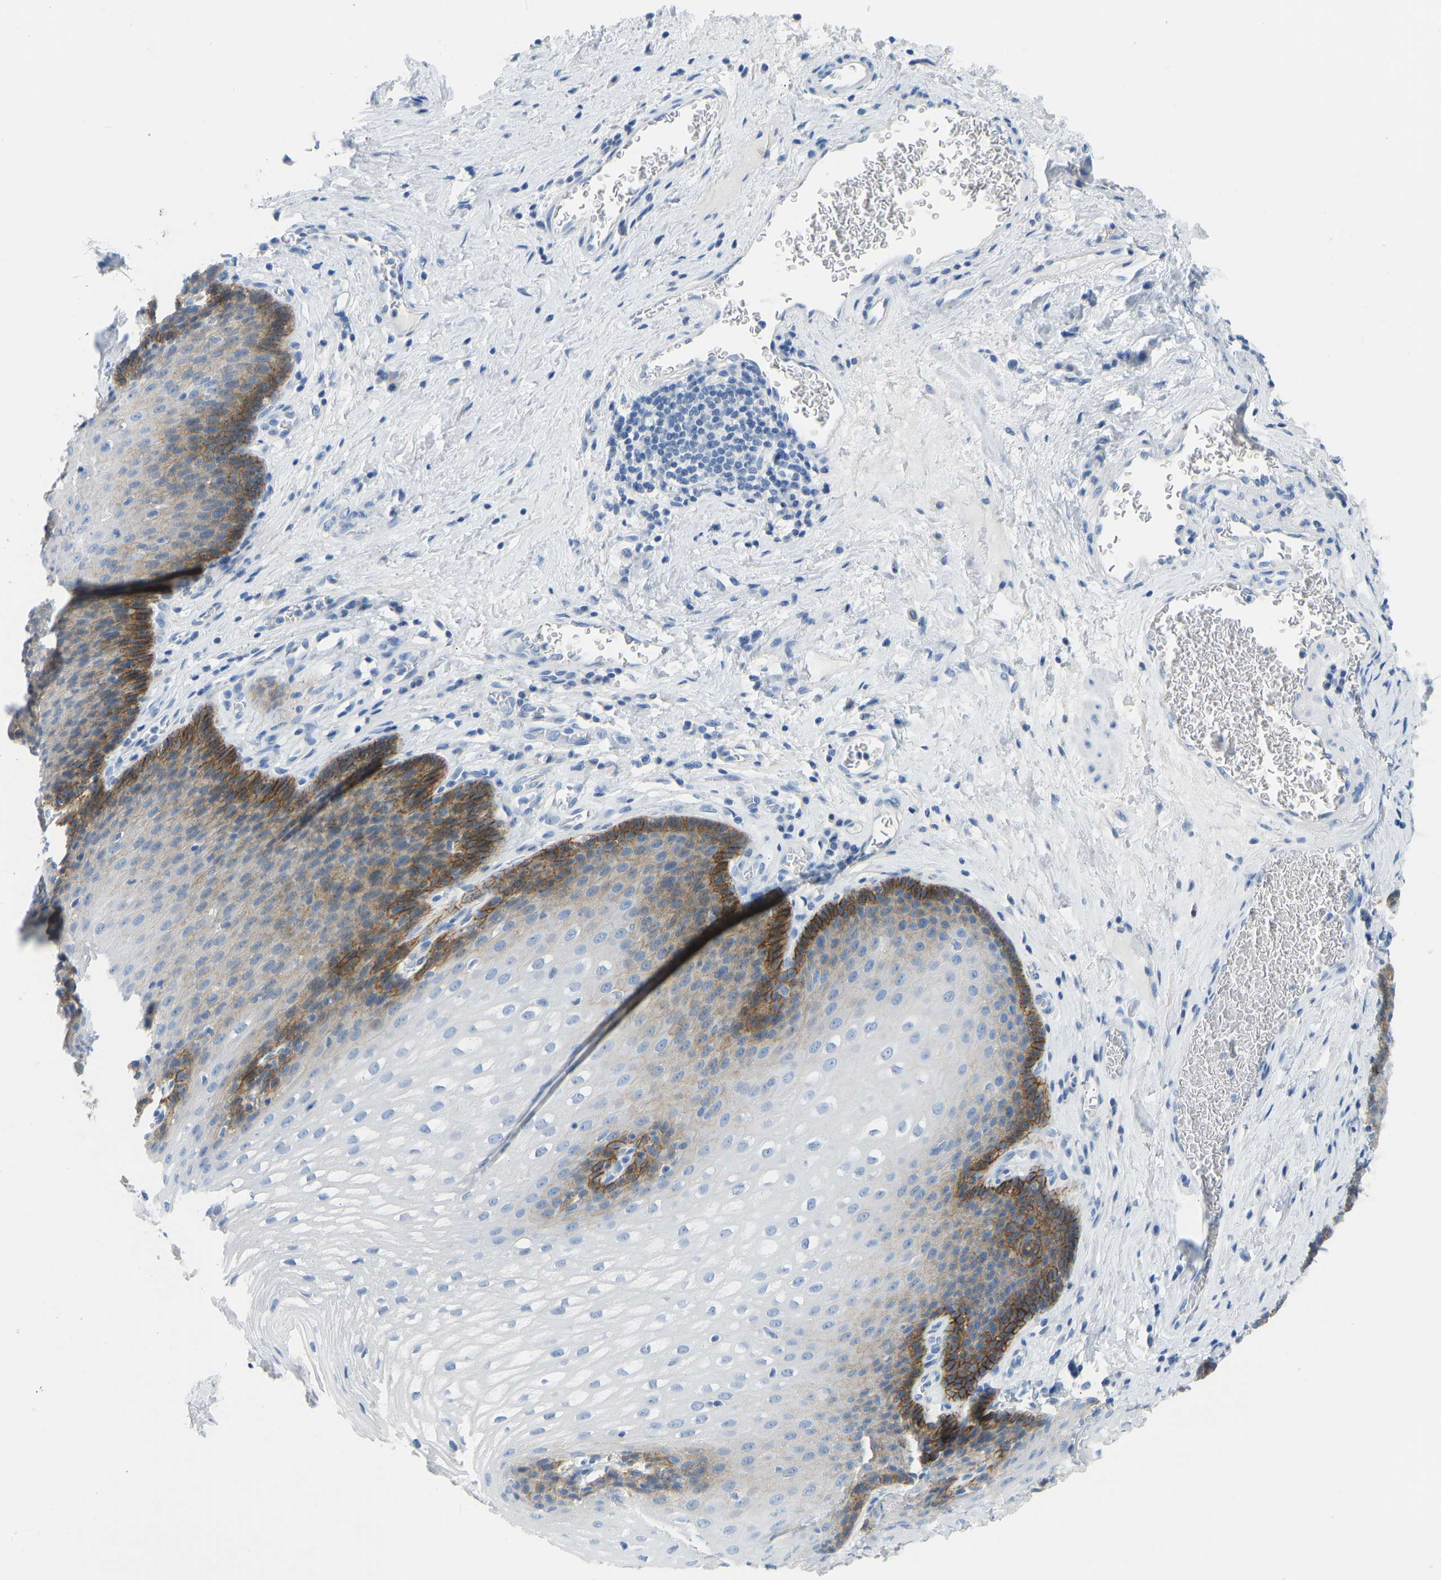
{"staining": {"intensity": "moderate", "quantity": "<25%", "location": "cytoplasmic/membranous"}, "tissue": "esophagus", "cell_type": "Squamous epithelial cells", "image_type": "normal", "snomed": [{"axis": "morphology", "description": "Normal tissue, NOS"}, {"axis": "topography", "description": "Esophagus"}], "caption": "This micrograph reveals immunohistochemistry staining of benign esophagus, with low moderate cytoplasmic/membranous expression in approximately <25% of squamous epithelial cells.", "gene": "ATP1A1", "patient": {"sex": "male", "age": 48}}